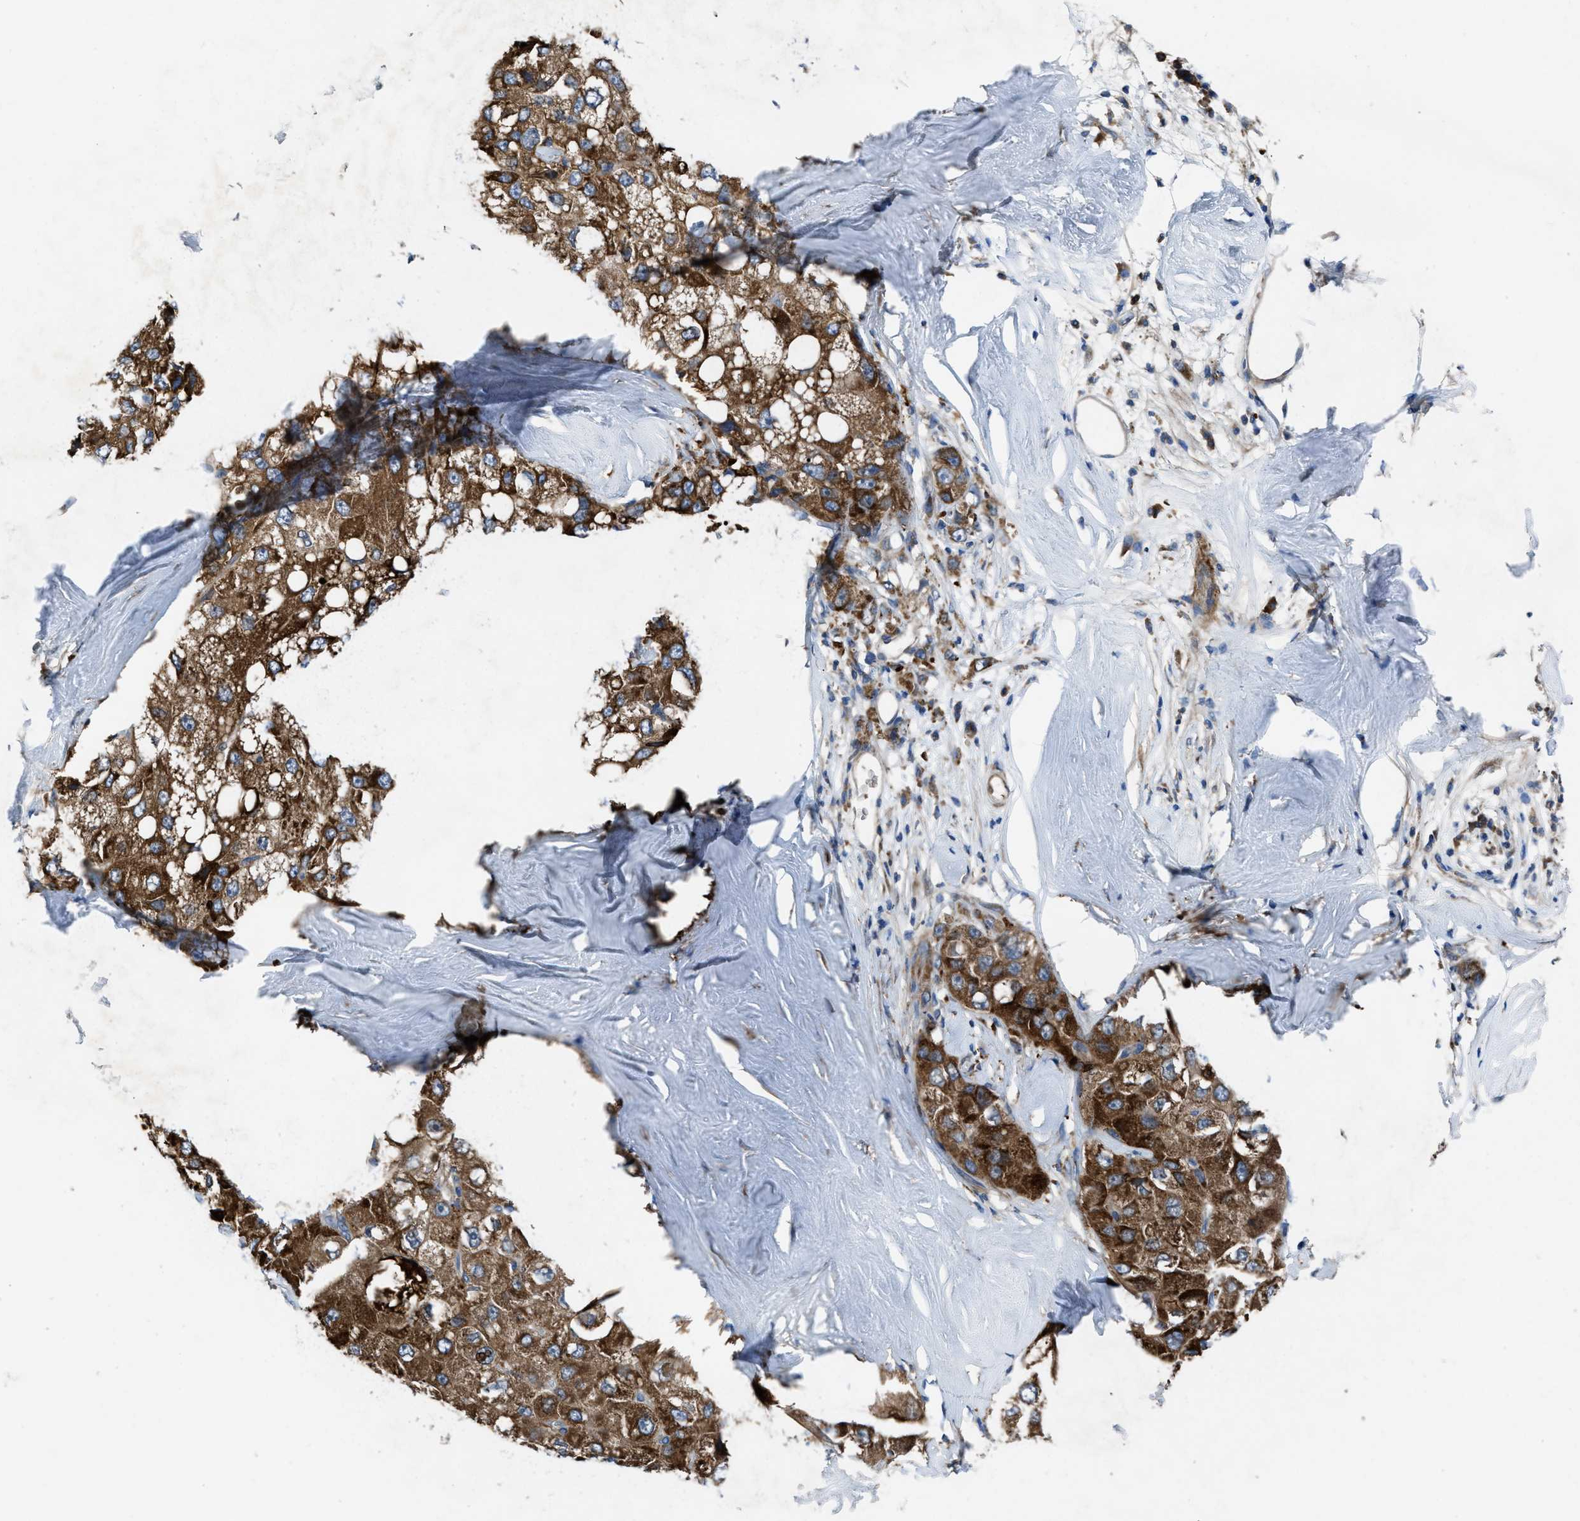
{"staining": {"intensity": "moderate", "quantity": ">75%", "location": "cytoplasmic/membranous"}, "tissue": "liver cancer", "cell_type": "Tumor cells", "image_type": "cancer", "snomed": [{"axis": "morphology", "description": "Carcinoma, Hepatocellular, NOS"}, {"axis": "topography", "description": "Liver"}], "caption": "High-magnification brightfield microscopy of liver cancer (hepatocellular carcinoma) stained with DAB (brown) and counterstained with hematoxylin (blue). tumor cells exhibit moderate cytoplasmic/membranous positivity is appreciated in about>75% of cells.", "gene": "MAP3K20", "patient": {"sex": "male", "age": 80}}